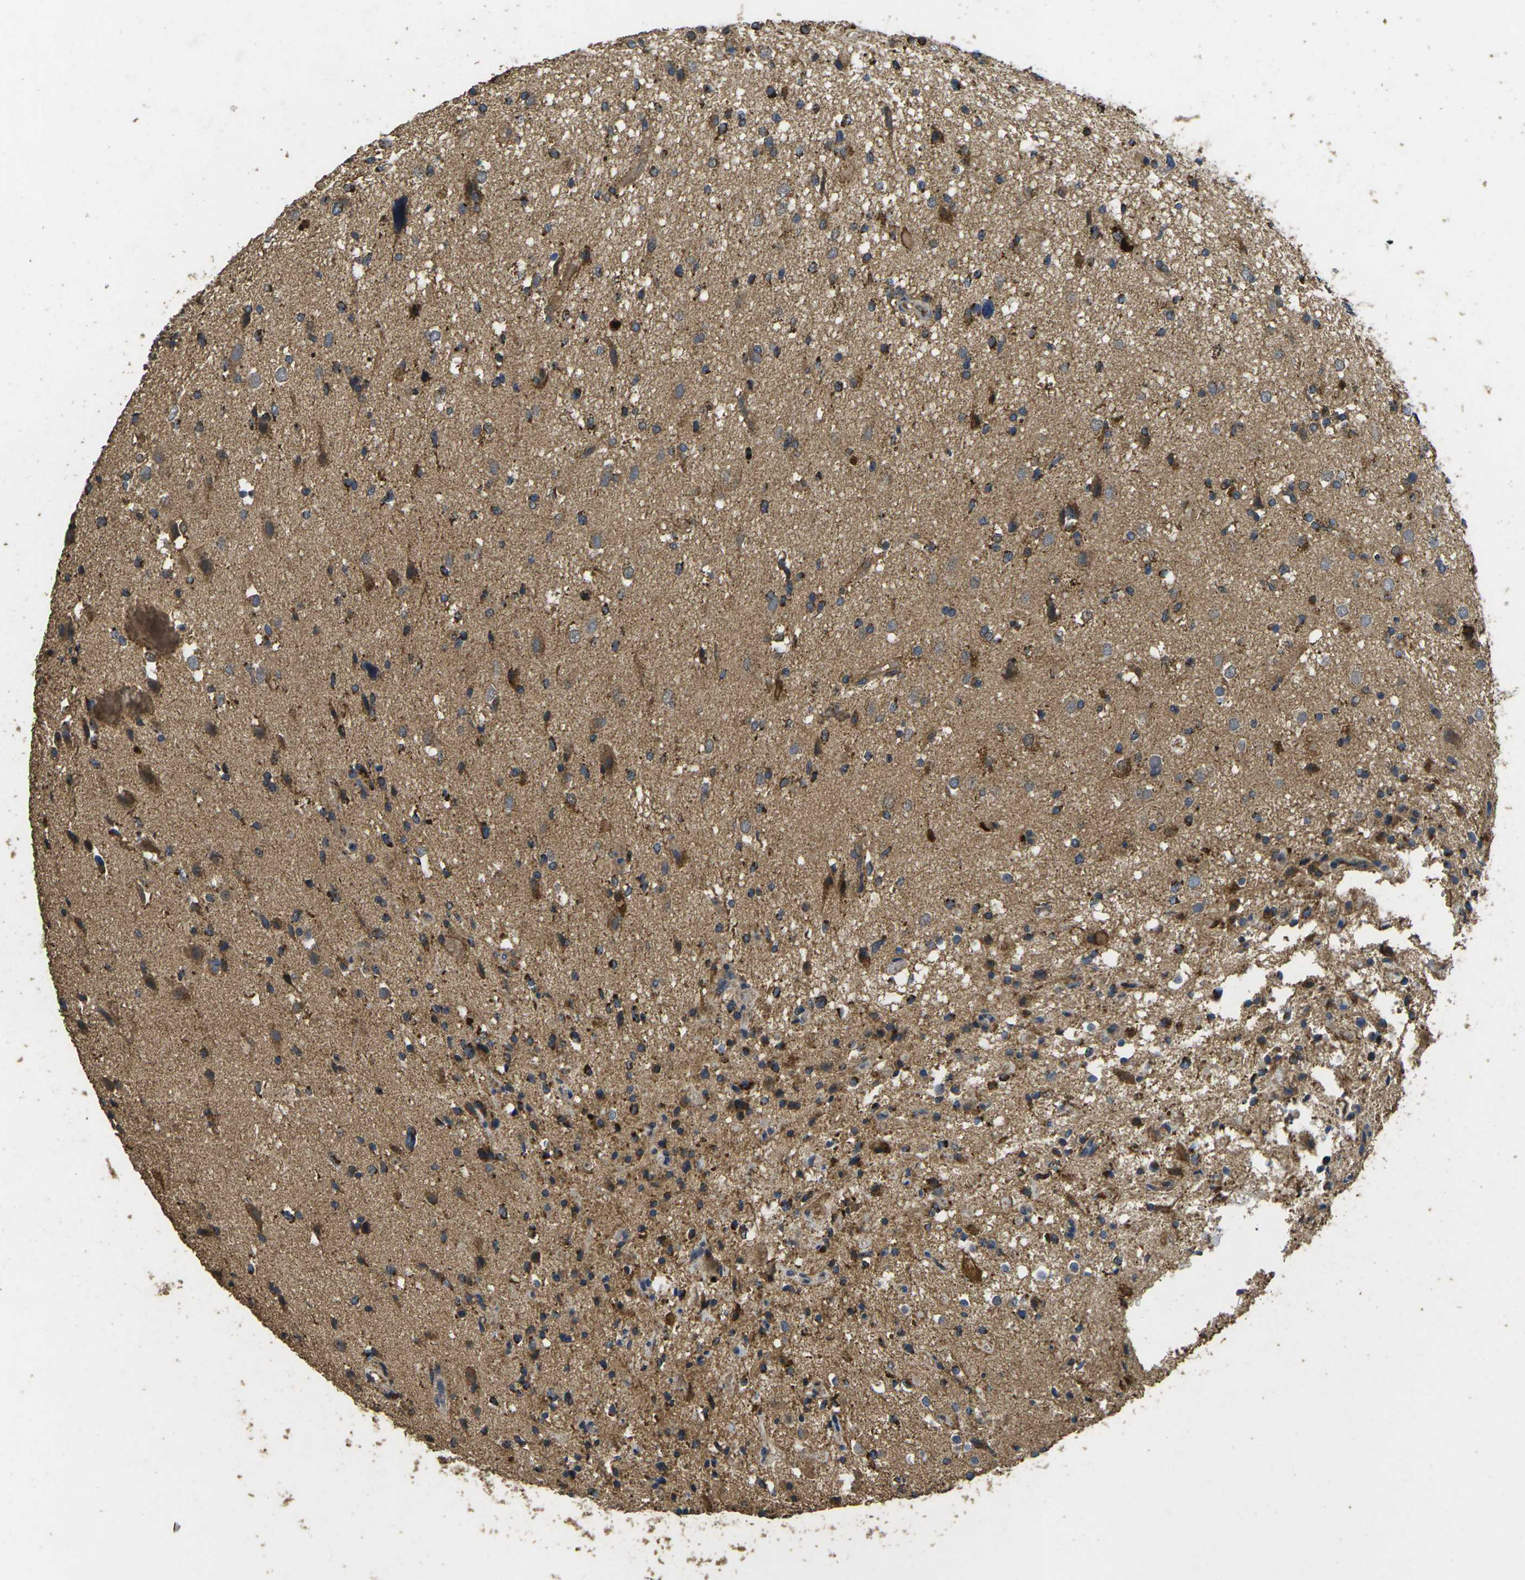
{"staining": {"intensity": "moderate", "quantity": ">75%", "location": "cytoplasmic/membranous"}, "tissue": "glioma", "cell_type": "Tumor cells", "image_type": "cancer", "snomed": [{"axis": "morphology", "description": "Glioma, malignant, High grade"}, {"axis": "topography", "description": "Brain"}], "caption": "Protein staining of glioma tissue exhibits moderate cytoplasmic/membranous staining in about >75% of tumor cells.", "gene": "MAPK11", "patient": {"sex": "male", "age": 33}}